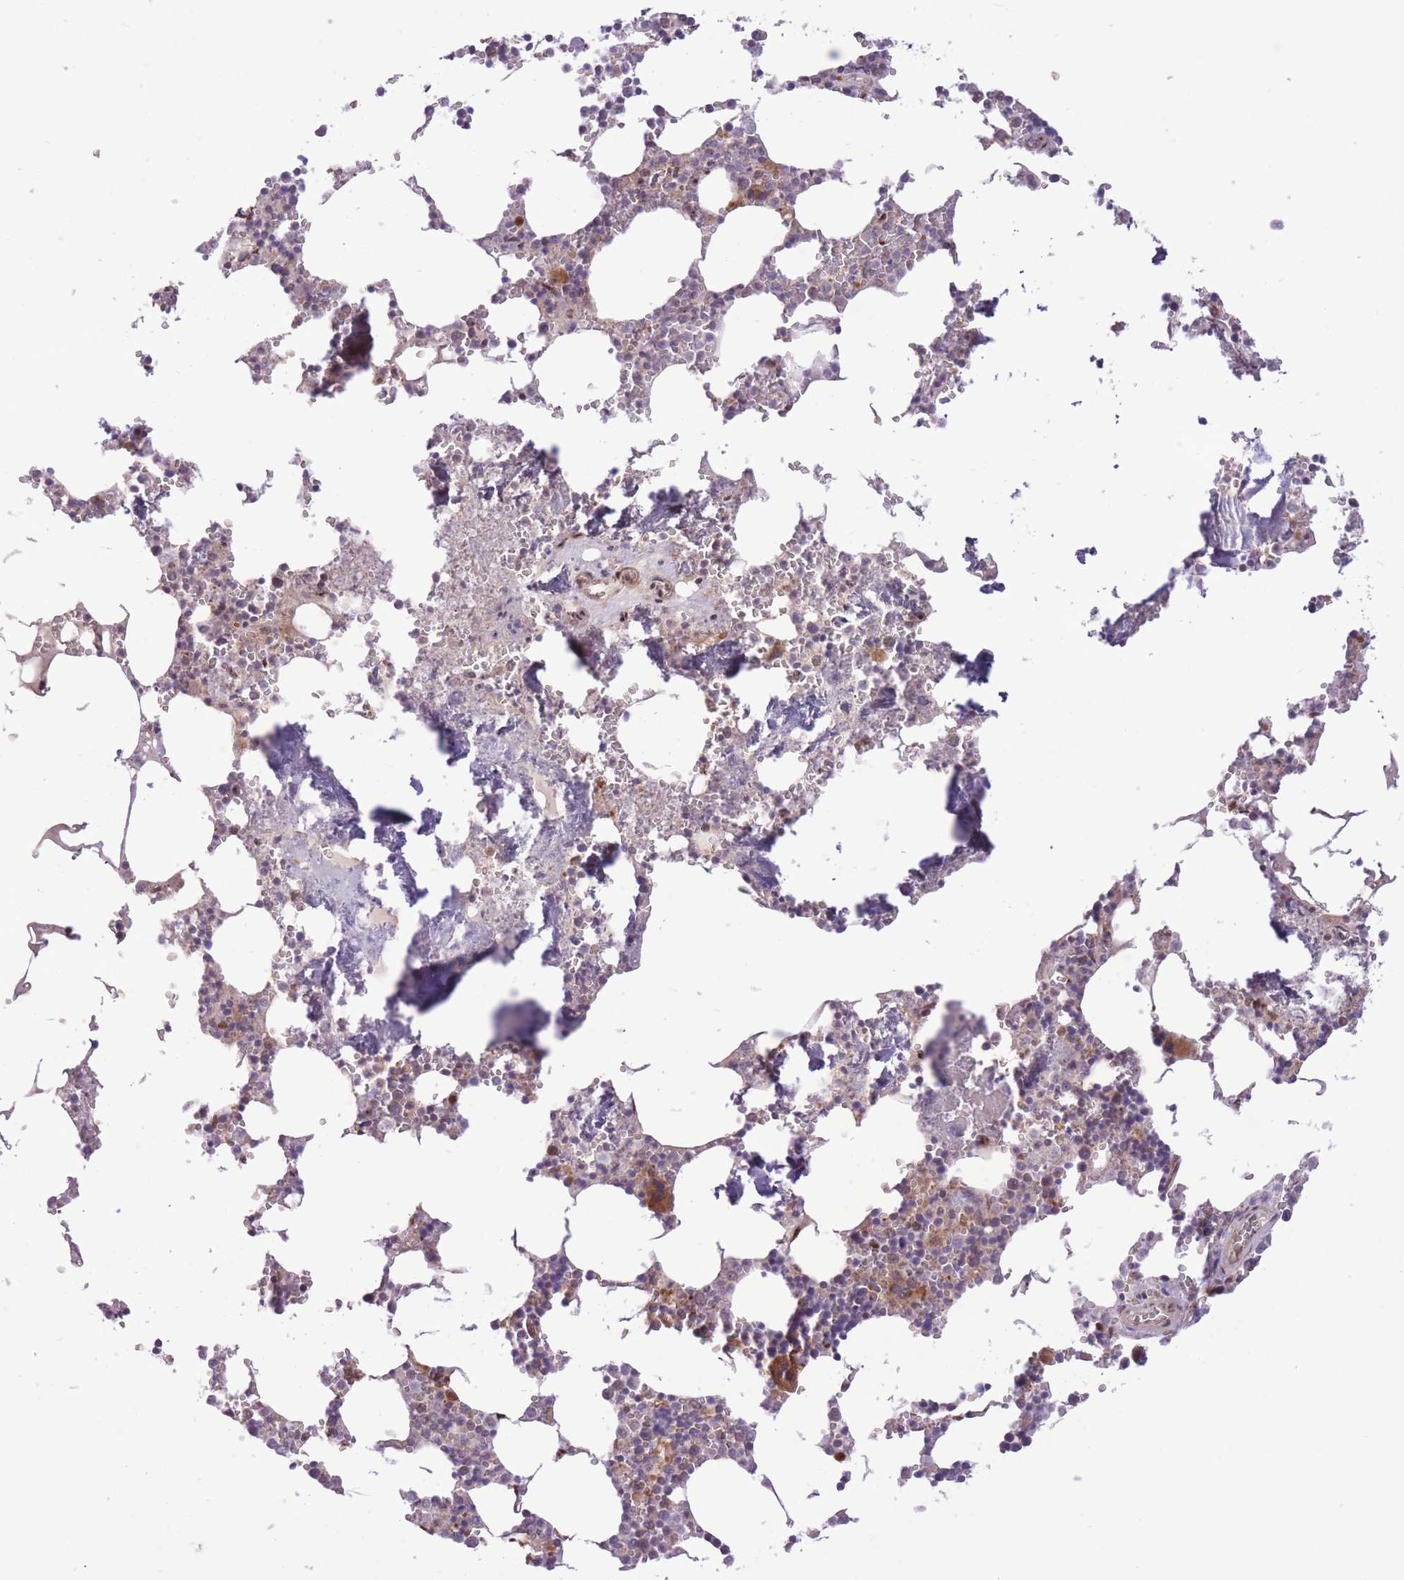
{"staining": {"intensity": "moderate", "quantity": "<25%", "location": "cytoplasmic/membranous"}, "tissue": "bone marrow", "cell_type": "Hematopoietic cells", "image_type": "normal", "snomed": [{"axis": "morphology", "description": "Normal tissue, NOS"}, {"axis": "topography", "description": "Bone marrow"}], "caption": "Immunohistochemistry (IHC) (DAB) staining of normal bone marrow displays moderate cytoplasmic/membranous protein staining in approximately <25% of hematopoietic cells.", "gene": "ZBED5", "patient": {"sex": "male", "age": 54}}